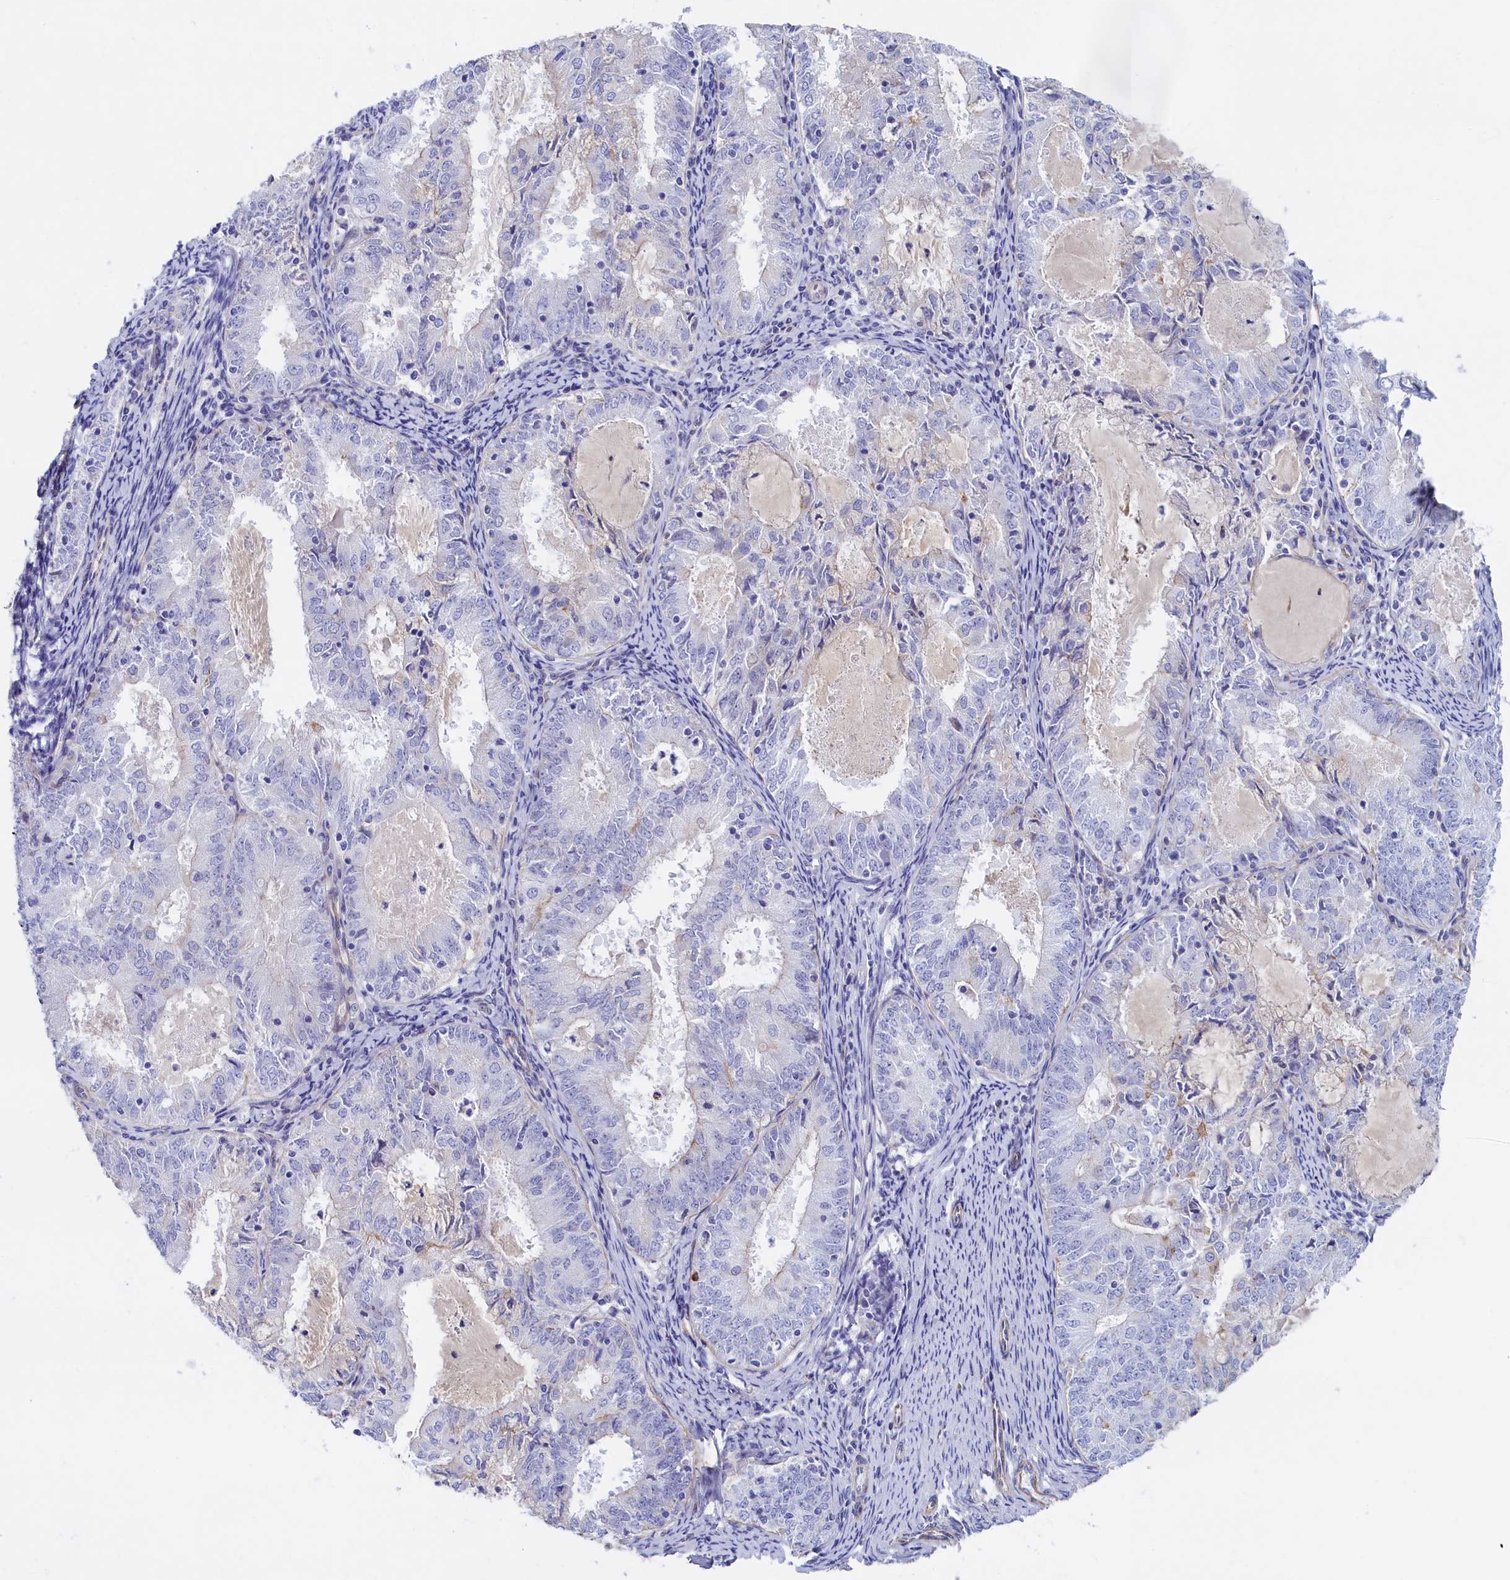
{"staining": {"intensity": "negative", "quantity": "none", "location": "none"}, "tissue": "endometrial cancer", "cell_type": "Tumor cells", "image_type": "cancer", "snomed": [{"axis": "morphology", "description": "Adenocarcinoma, NOS"}, {"axis": "topography", "description": "Endometrium"}], "caption": "This is an immunohistochemistry photomicrograph of endometrial cancer (adenocarcinoma). There is no expression in tumor cells.", "gene": "ABCC12", "patient": {"sex": "female", "age": 57}}